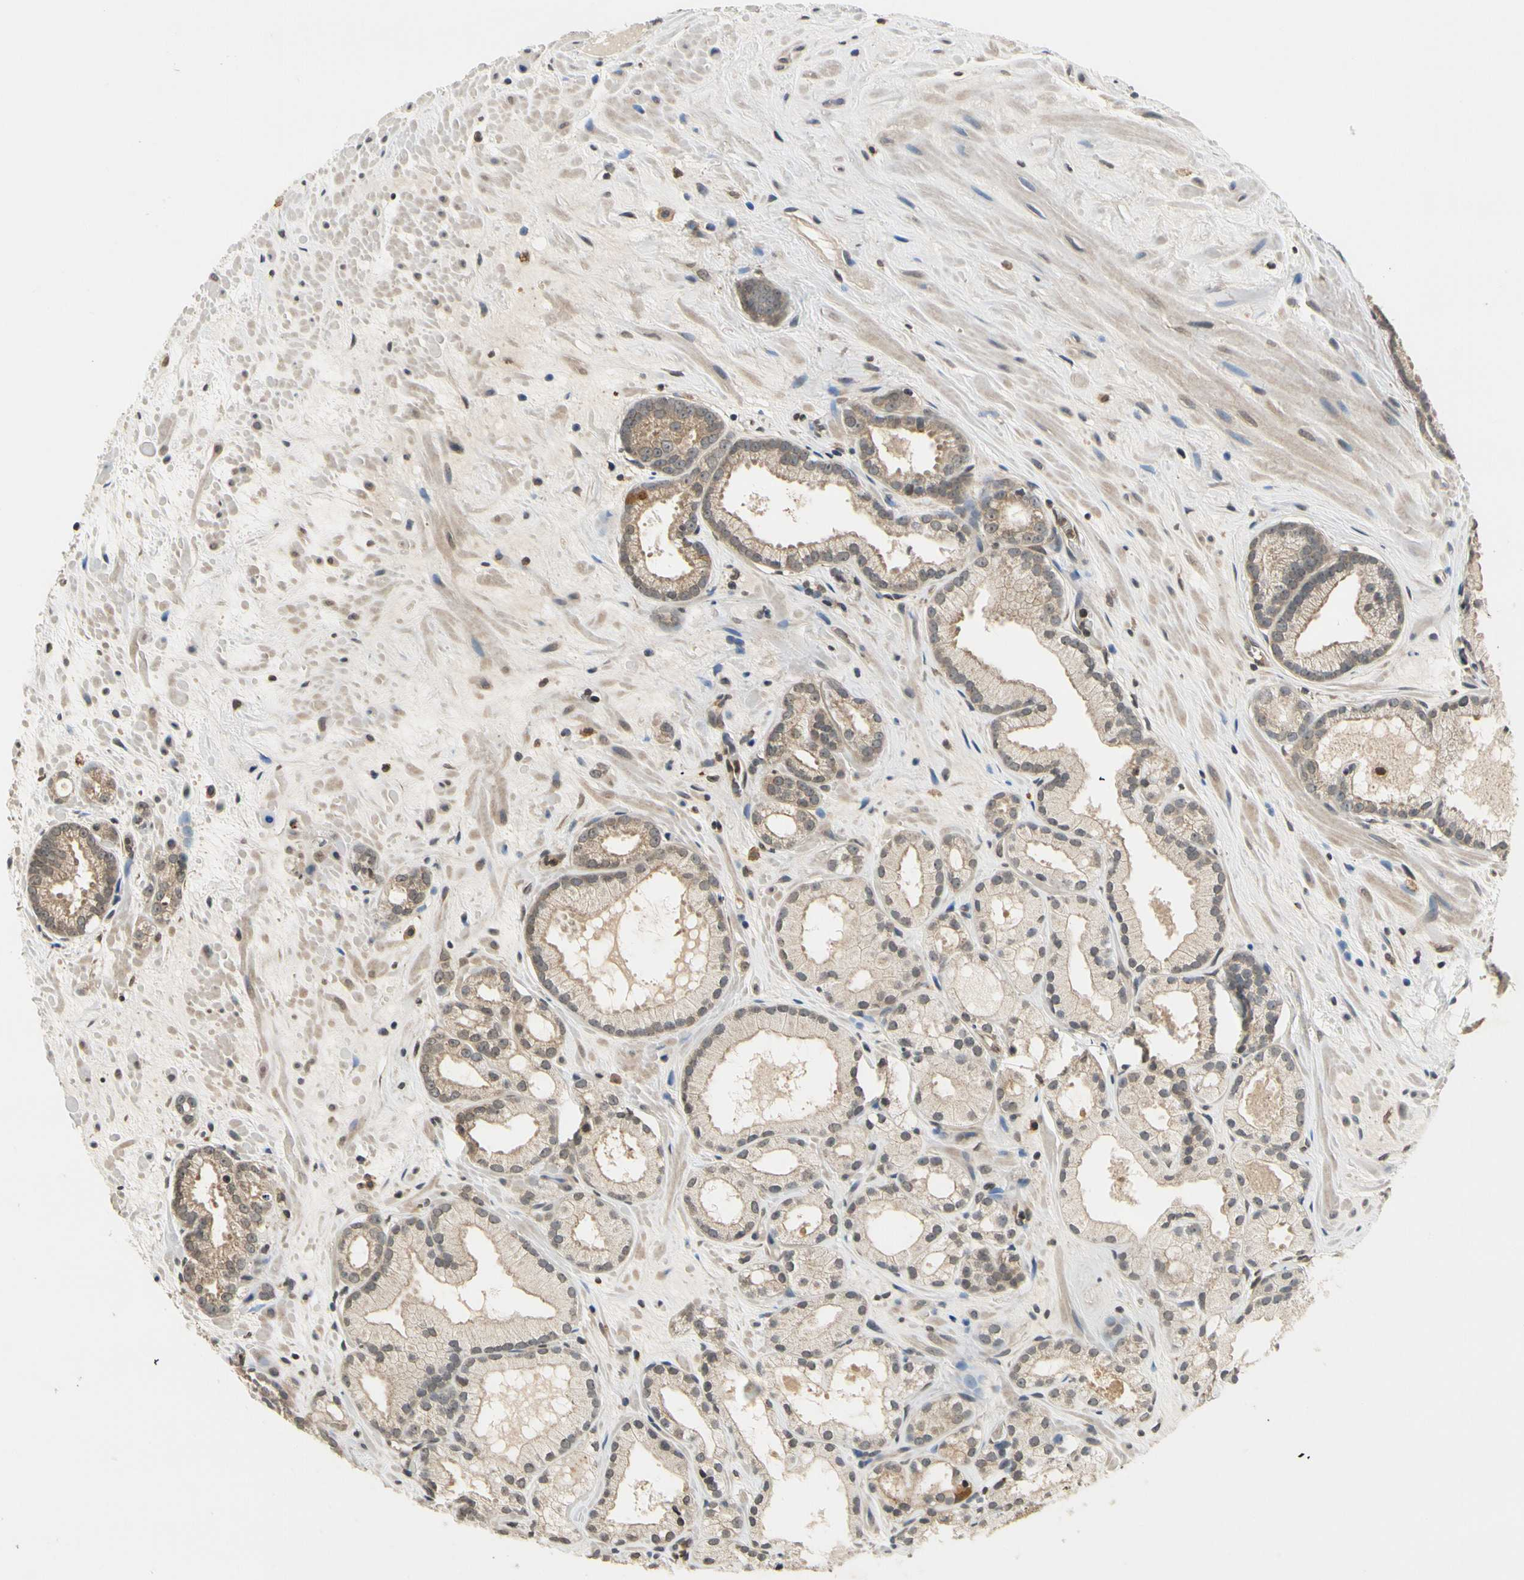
{"staining": {"intensity": "moderate", "quantity": ">75%", "location": "cytoplasmic/membranous"}, "tissue": "prostate cancer", "cell_type": "Tumor cells", "image_type": "cancer", "snomed": [{"axis": "morphology", "description": "Adenocarcinoma, Low grade"}, {"axis": "topography", "description": "Prostate"}], "caption": "Approximately >75% of tumor cells in prostate cancer display moderate cytoplasmic/membranous protein expression as visualized by brown immunohistochemical staining.", "gene": "GCLC", "patient": {"sex": "male", "age": 57}}